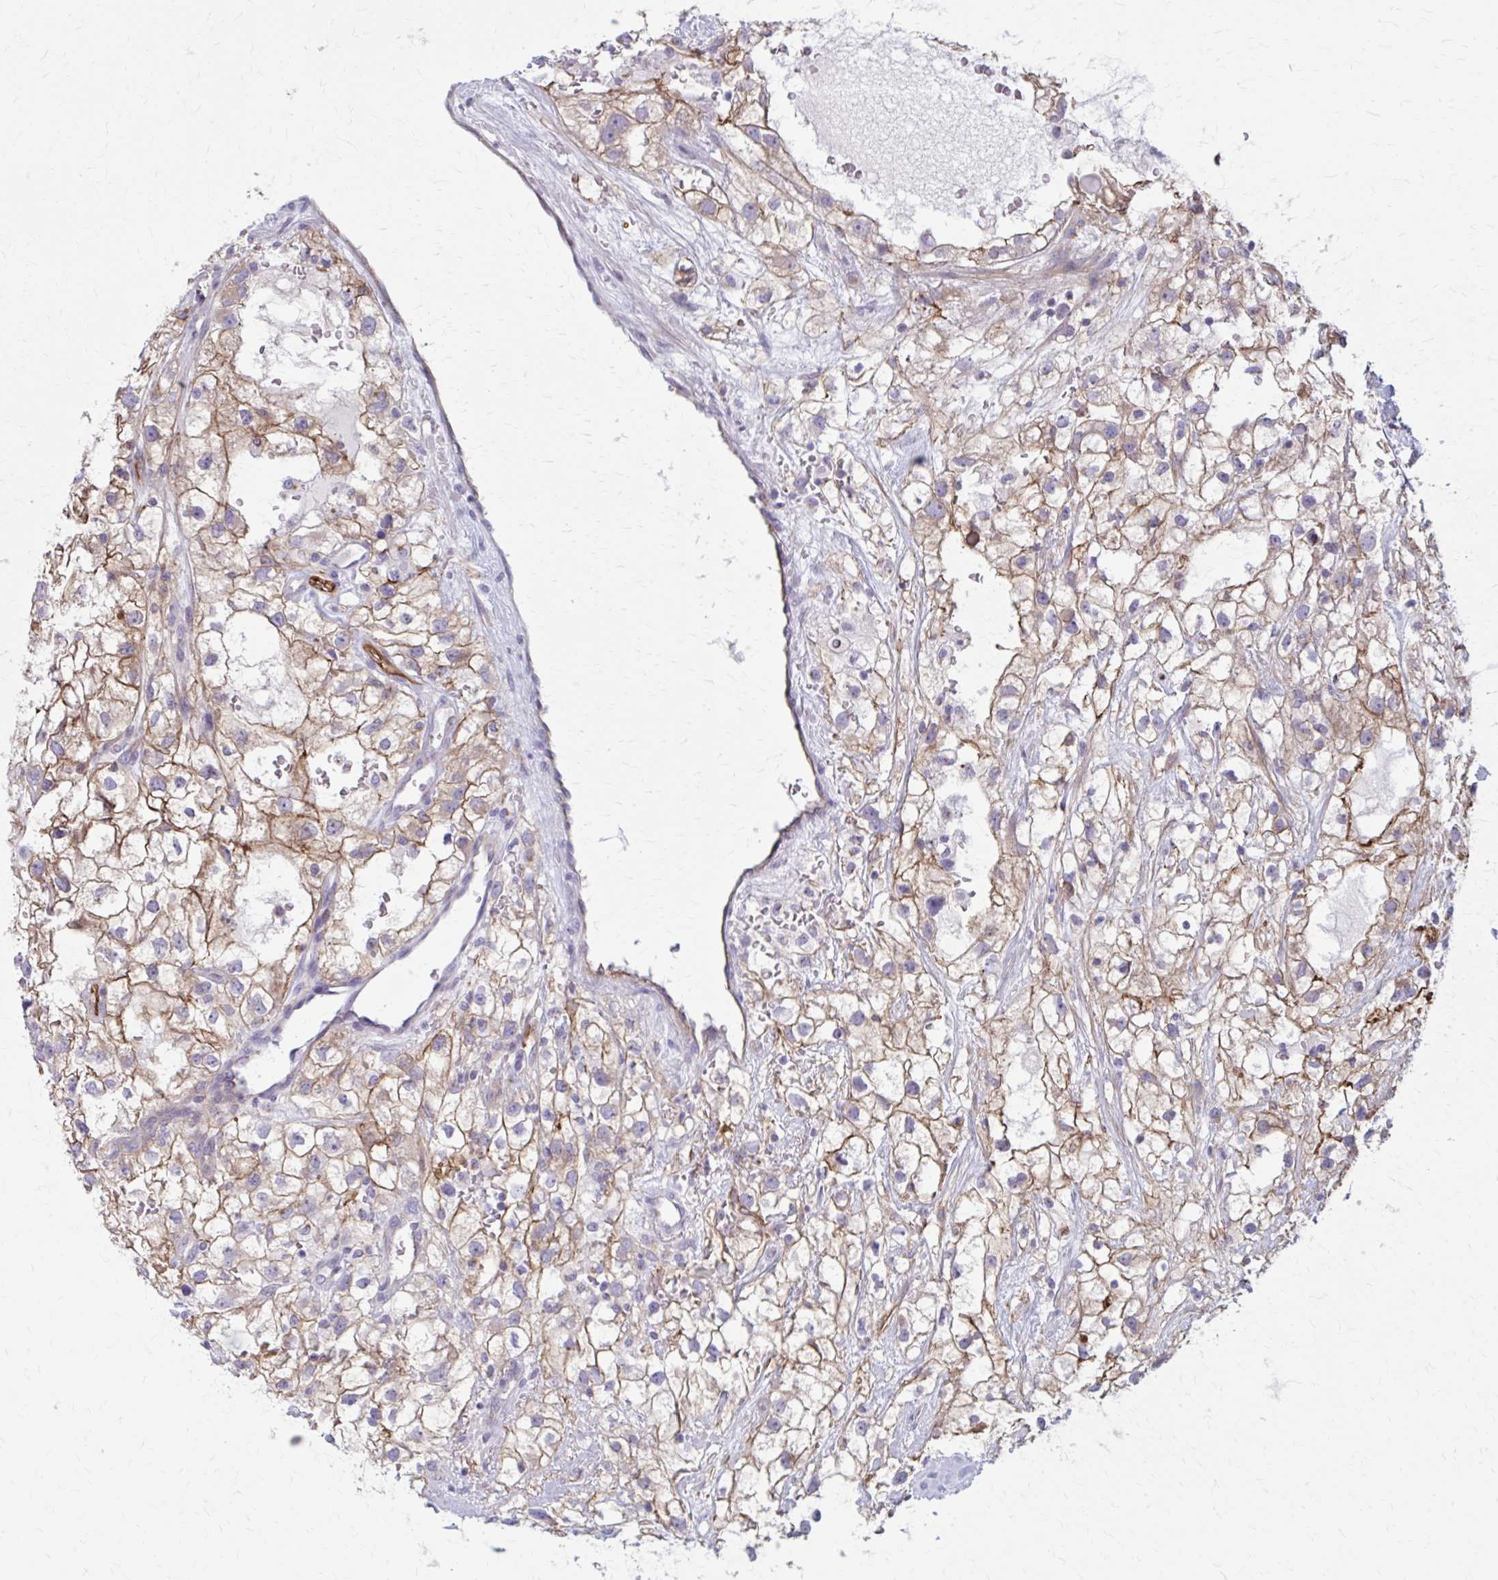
{"staining": {"intensity": "moderate", "quantity": ">75%", "location": "cytoplasmic/membranous"}, "tissue": "renal cancer", "cell_type": "Tumor cells", "image_type": "cancer", "snomed": [{"axis": "morphology", "description": "Adenocarcinoma, NOS"}, {"axis": "topography", "description": "Kidney"}], "caption": "Immunohistochemistry of human renal adenocarcinoma demonstrates medium levels of moderate cytoplasmic/membranous expression in about >75% of tumor cells.", "gene": "ZDHHC7", "patient": {"sex": "male", "age": 59}}